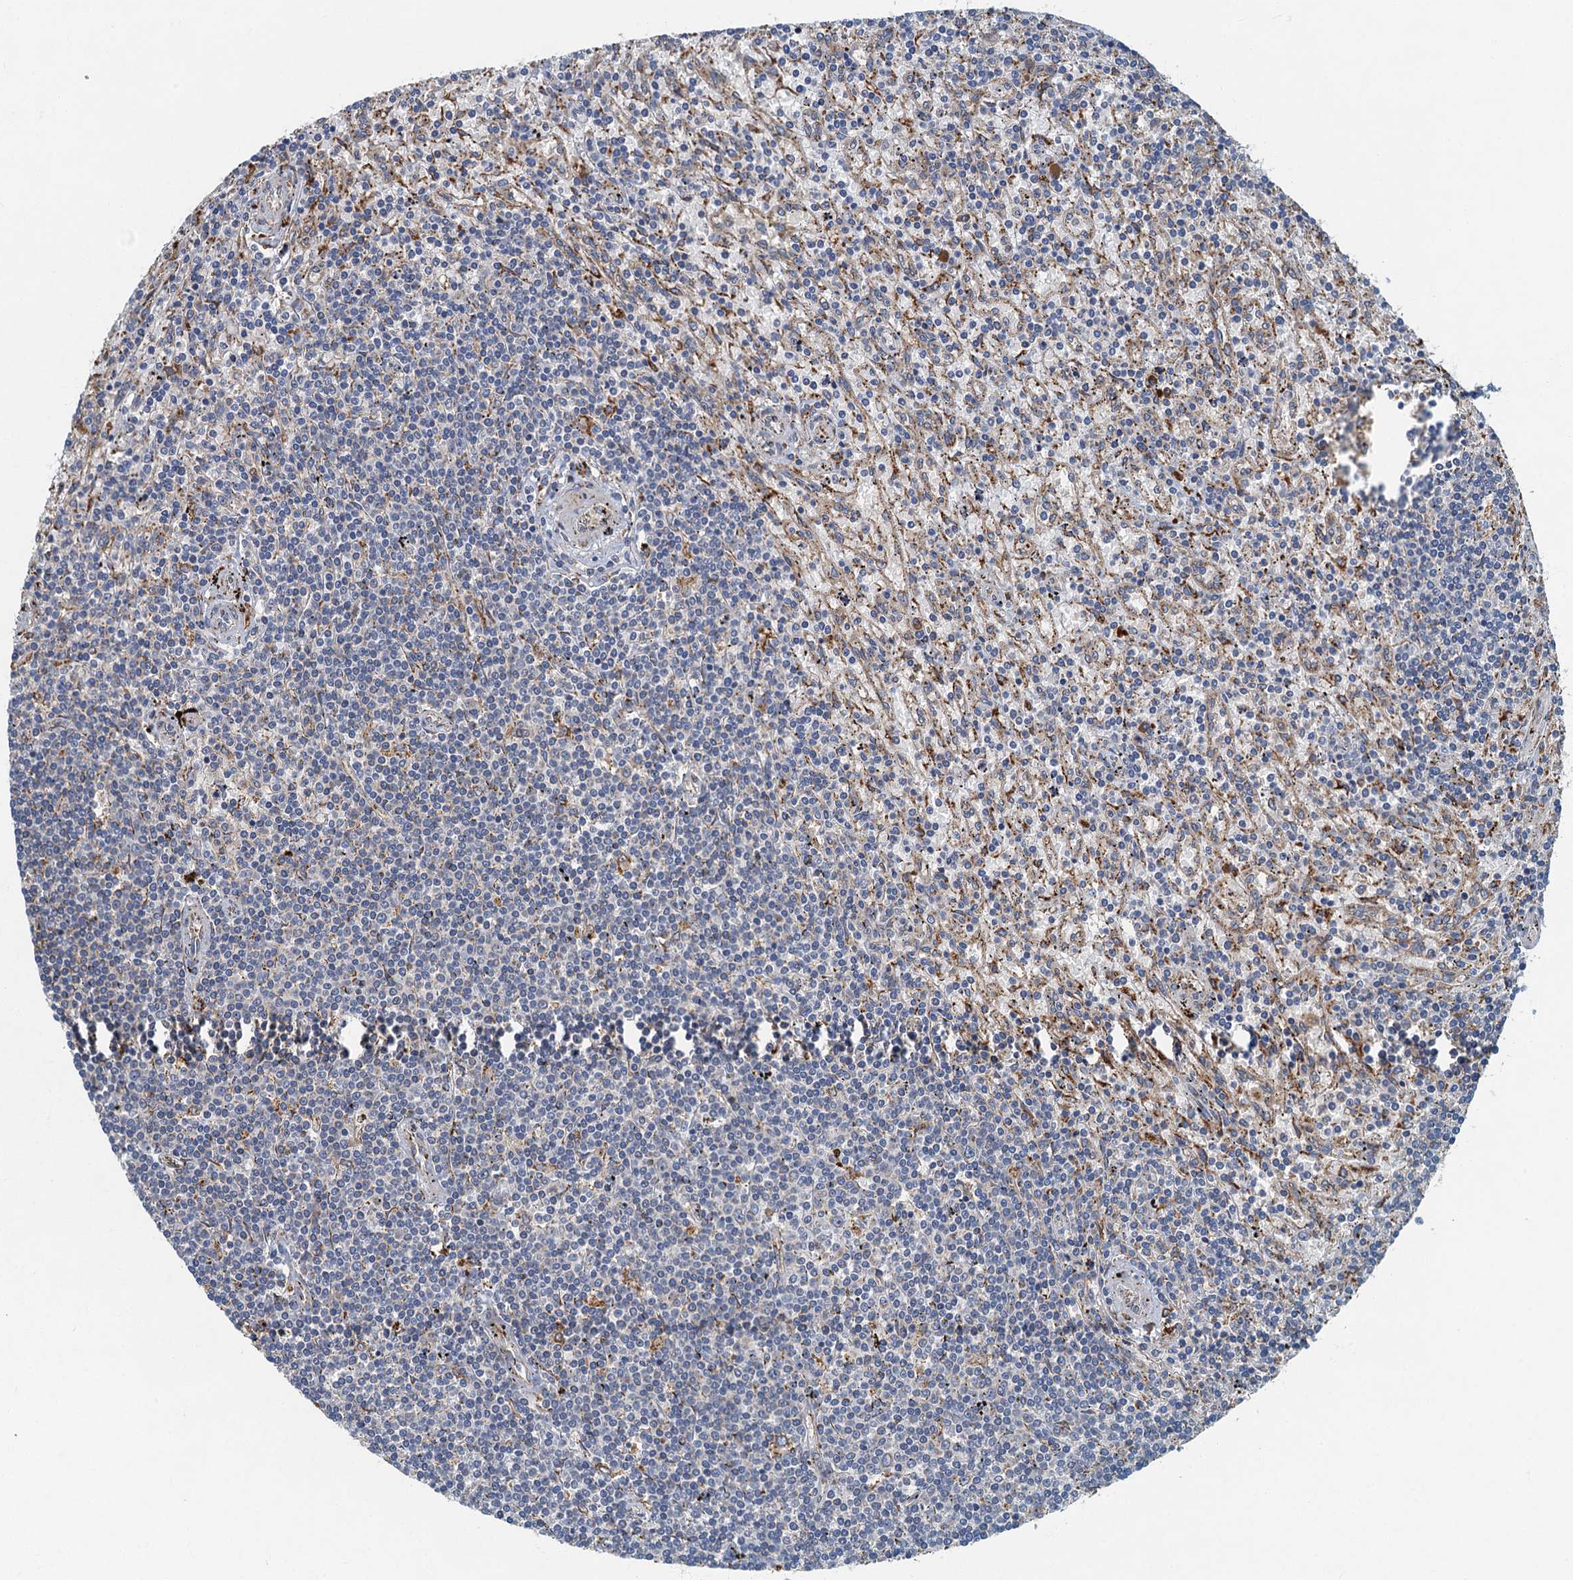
{"staining": {"intensity": "negative", "quantity": "none", "location": "none"}, "tissue": "lymphoma", "cell_type": "Tumor cells", "image_type": "cancer", "snomed": [{"axis": "morphology", "description": "Malignant lymphoma, non-Hodgkin's type, Low grade"}, {"axis": "topography", "description": "Spleen"}], "caption": "This is an immunohistochemistry image of lymphoma. There is no positivity in tumor cells.", "gene": "SPDYC", "patient": {"sex": "male", "age": 76}}